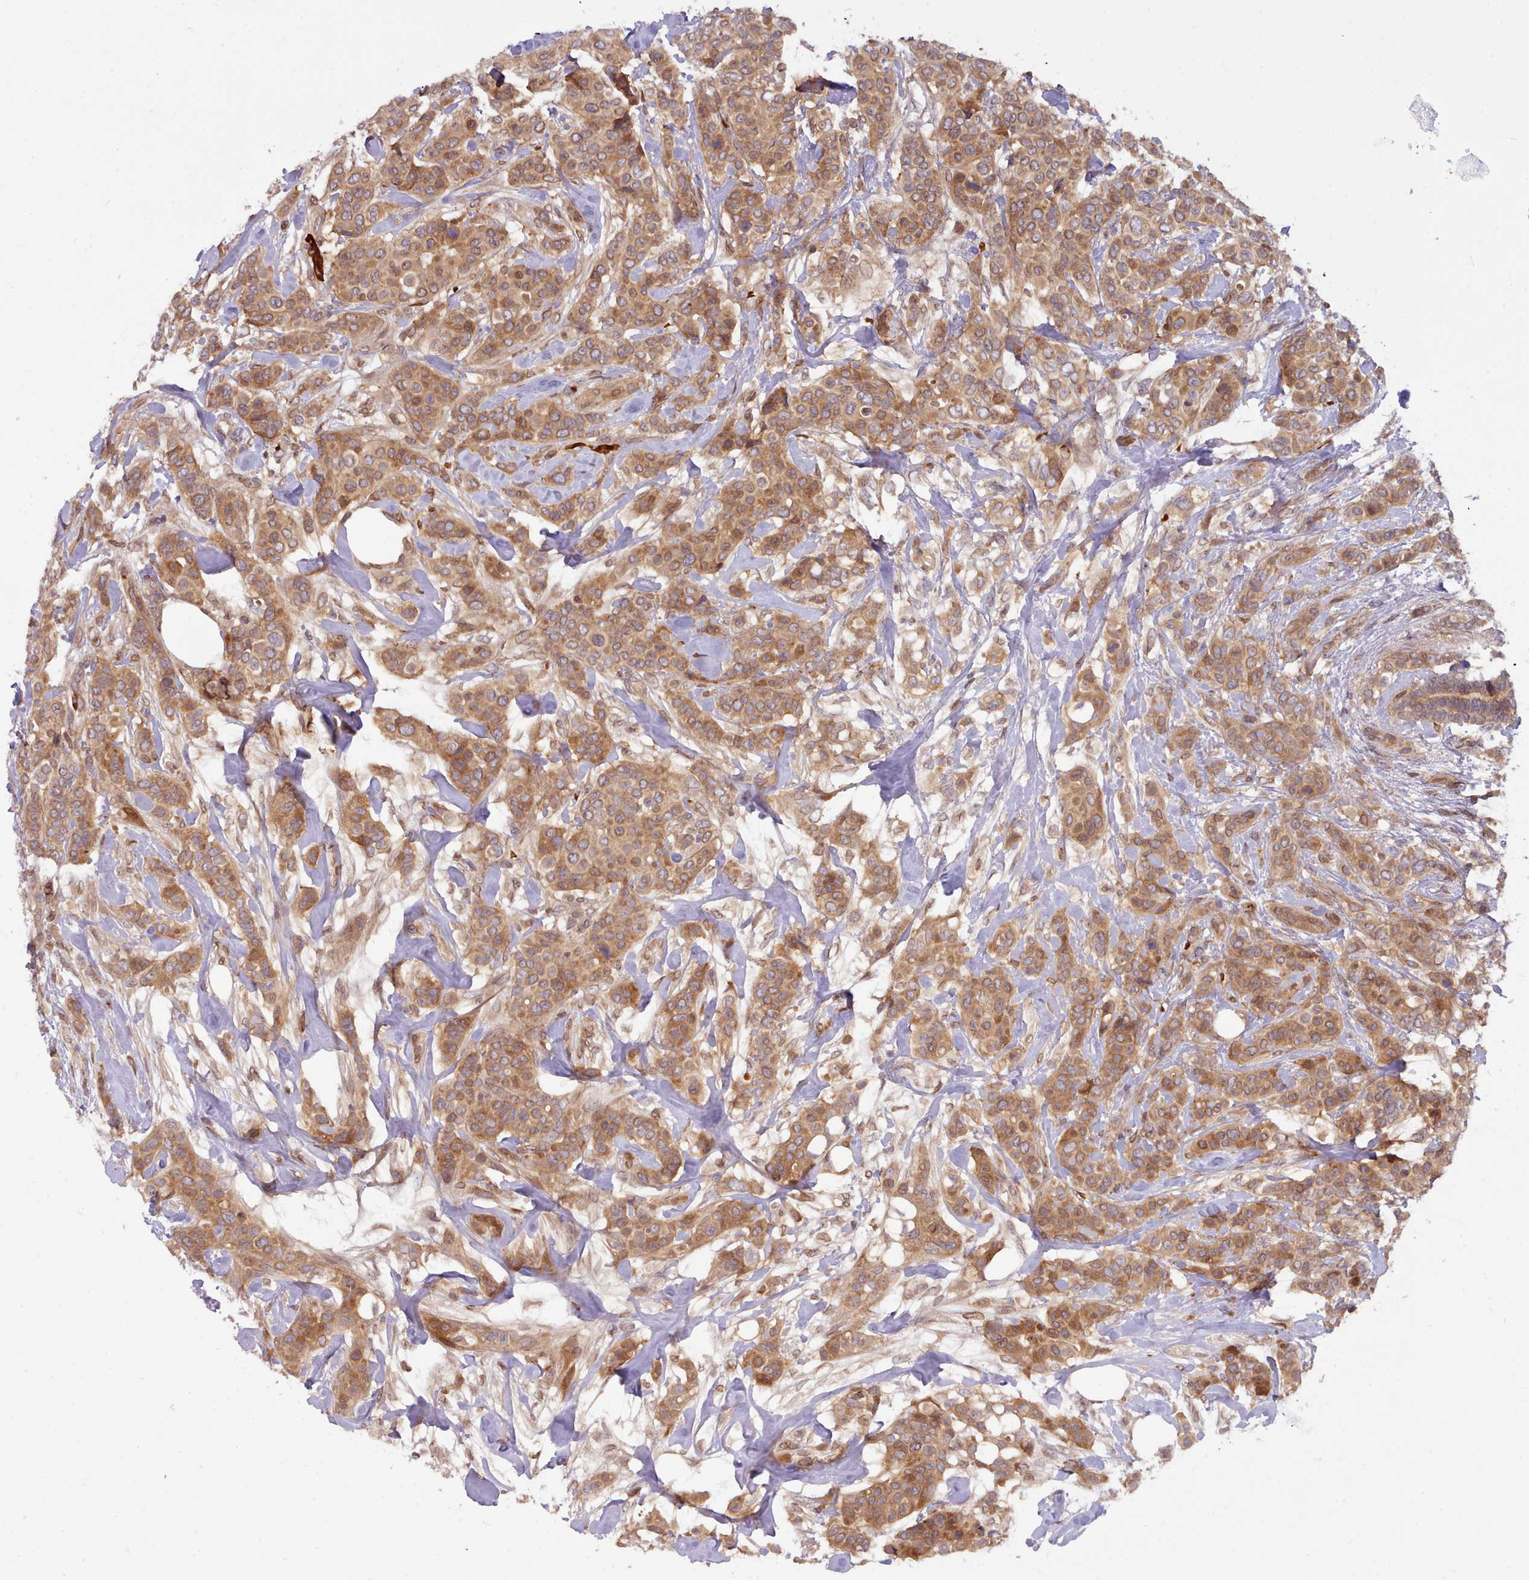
{"staining": {"intensity": "moderate", "quantity": ">75%", "location": "cytoplasmic/membranous"}, "tissue": "breast cancer", "cell_type": "Tumor cells", "image_type": "cancer", "snomed": [{"axis": "morphology", "description": "Lobular carcinoma"}, {"axis": "topography", "description": "Breast"}], "caption": "This is an image of immunohistochemistry (IHC) staining of breast lobular carcinoma, which shows moderate positivity in the cytoplasmic/membranous of tumor cells.", "gene": "UBE2G1", "patient": {"sex": "female", "age": 51}}